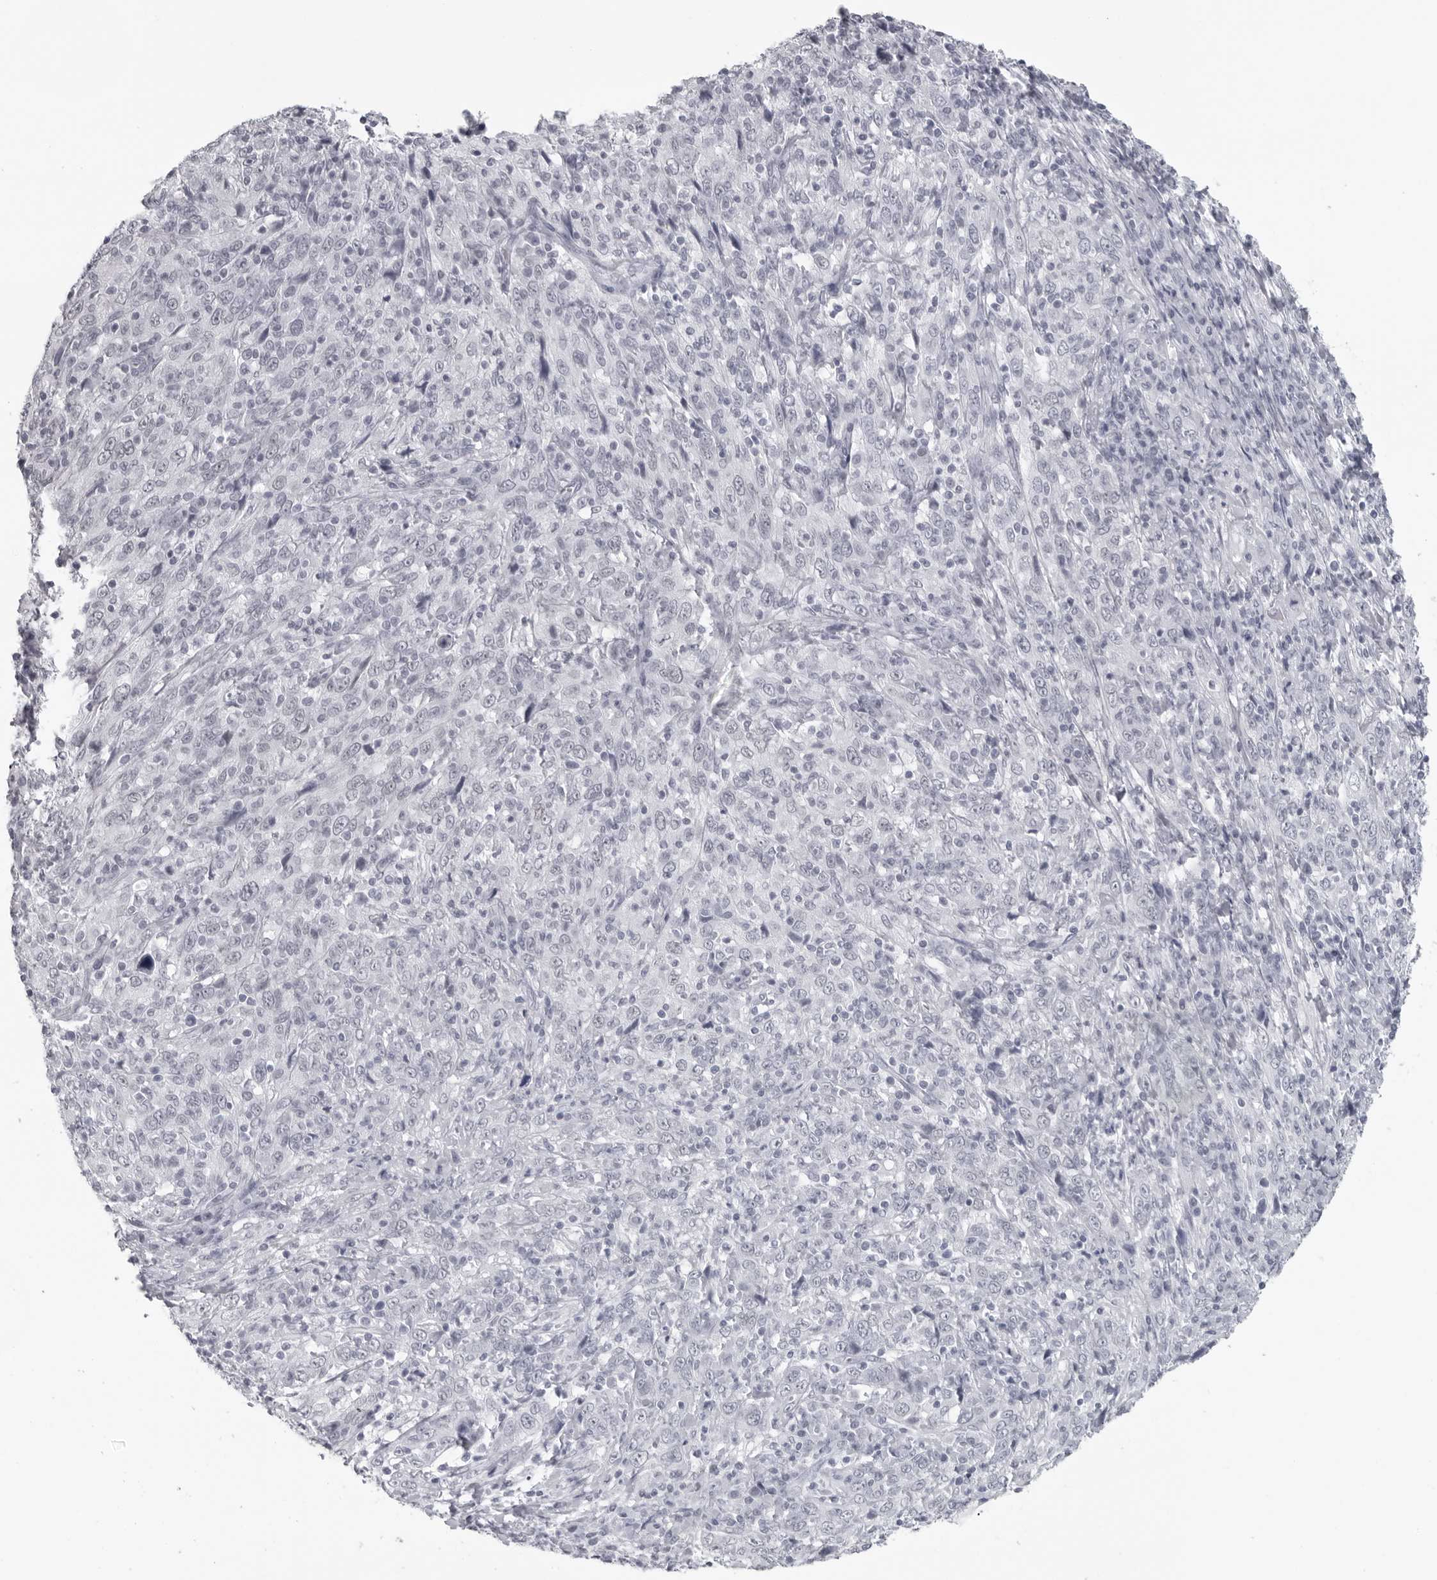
{"staining": {"intensity": "negative", "quantity": "none", "location": "none"}, "tissue": "cervical cancer", "cell_type": "Tumor cells", "image_type": "cancer", "snomed": [{"axis": "morphology", "description": "Squamous cell carcinoma, NOS"}, {"axis": "topography", "description": "Cervix"}], "caption": "A photomicrograph of human cervical squamous cell carcinoma is negative for staining in tumor cells. (DAB IHC with hematoxylin counter stain).", "gene": "ESPN", "patient": {"sex": "female", "age": 46}}